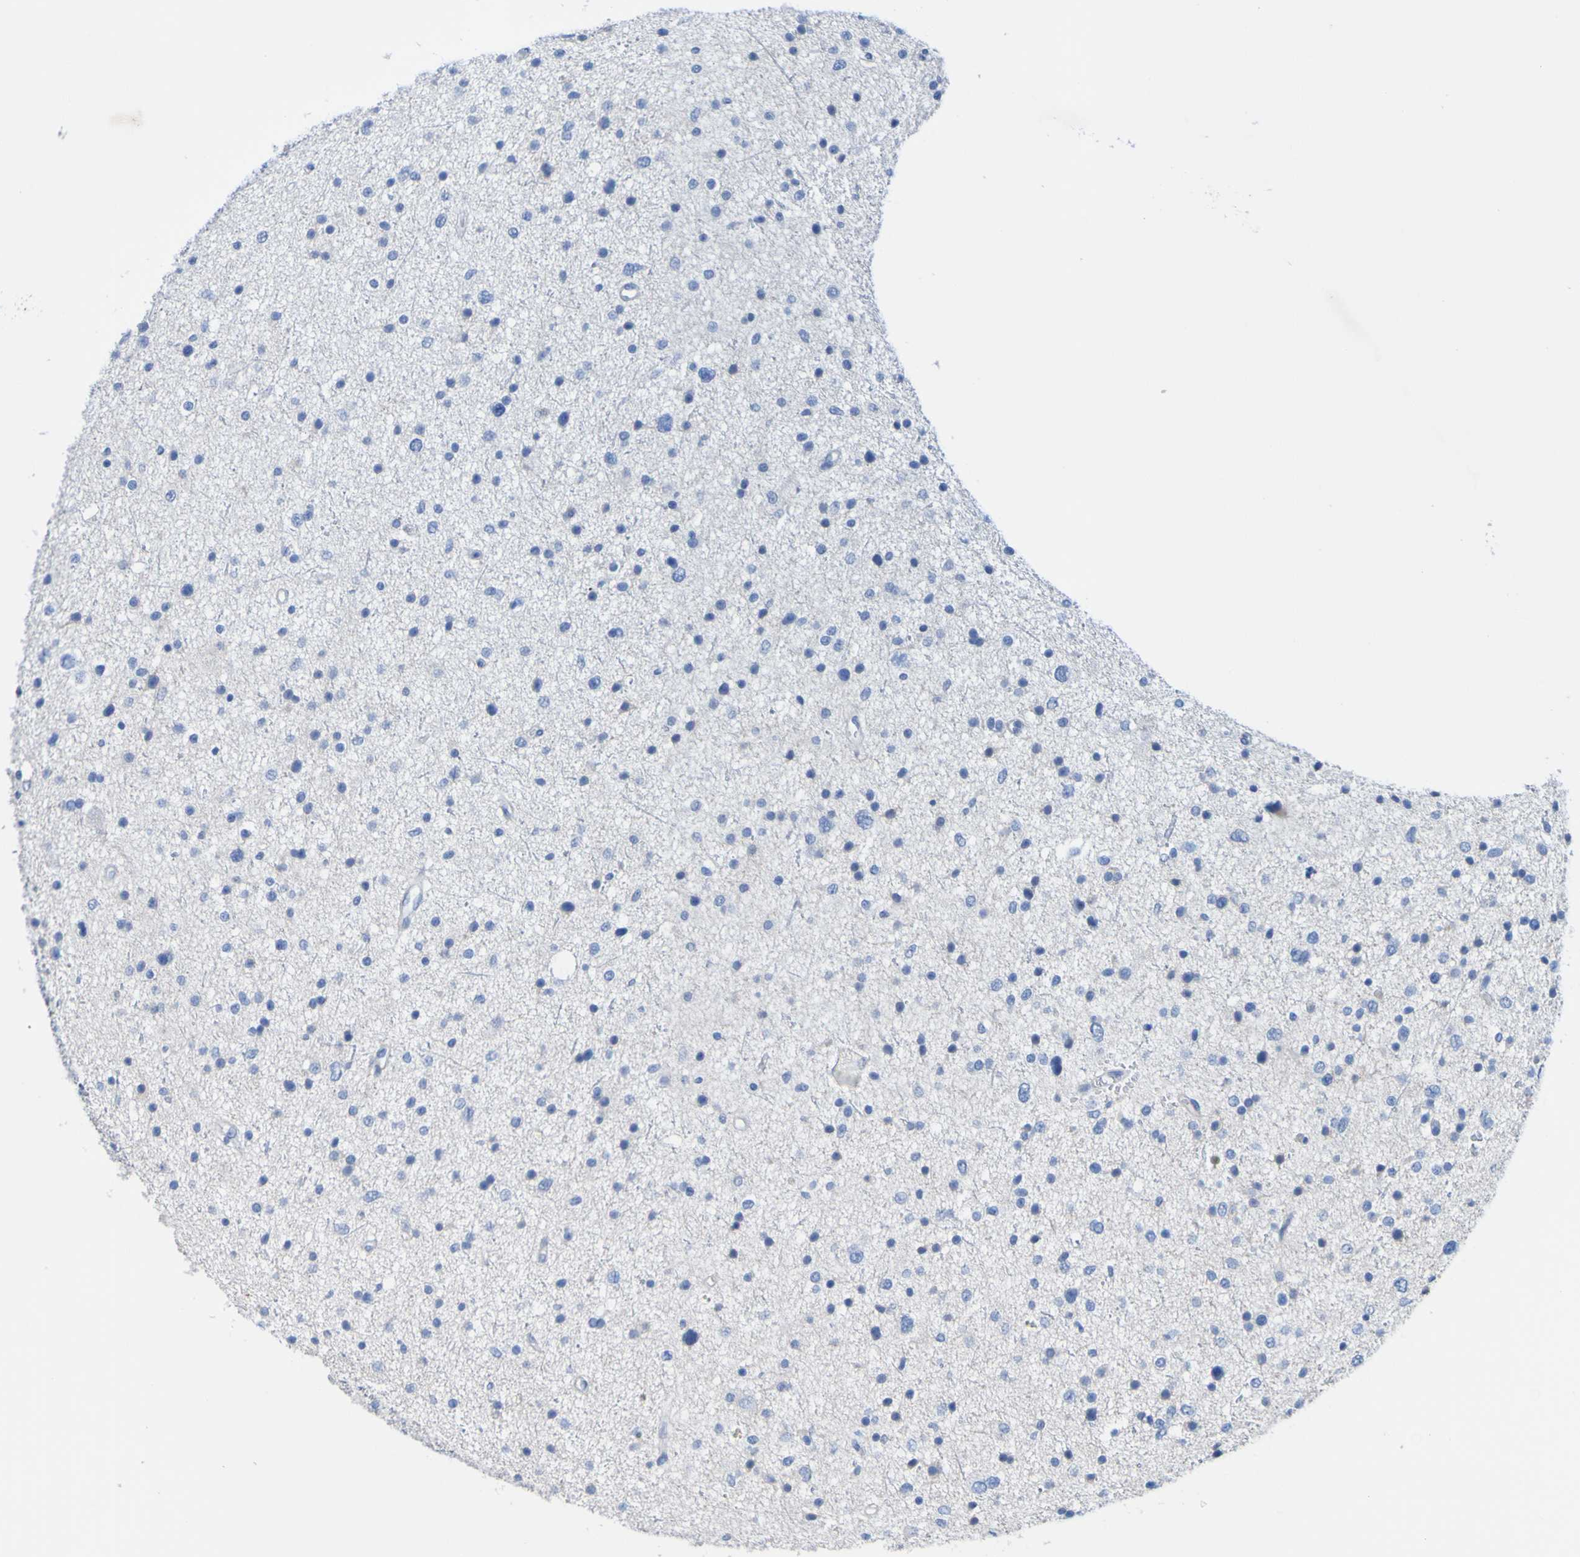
{"staining": {"intensity": "negative", "quantity": "none", "location": "none"}, "tissue": "glioma", "cell_type": "Tumor cells", "image_type": "cancer", "snomed": [{"axis": "morphology", "description": "Glioma, malignant, Low grade"}, {"axis": "topography", "description": "Brain"}], "caption": "There is no significant expression in tumor cells of malignant glioma (low-grade).", "gene": "ACMSD", "patient": {"sex": "female", "age": 37}}